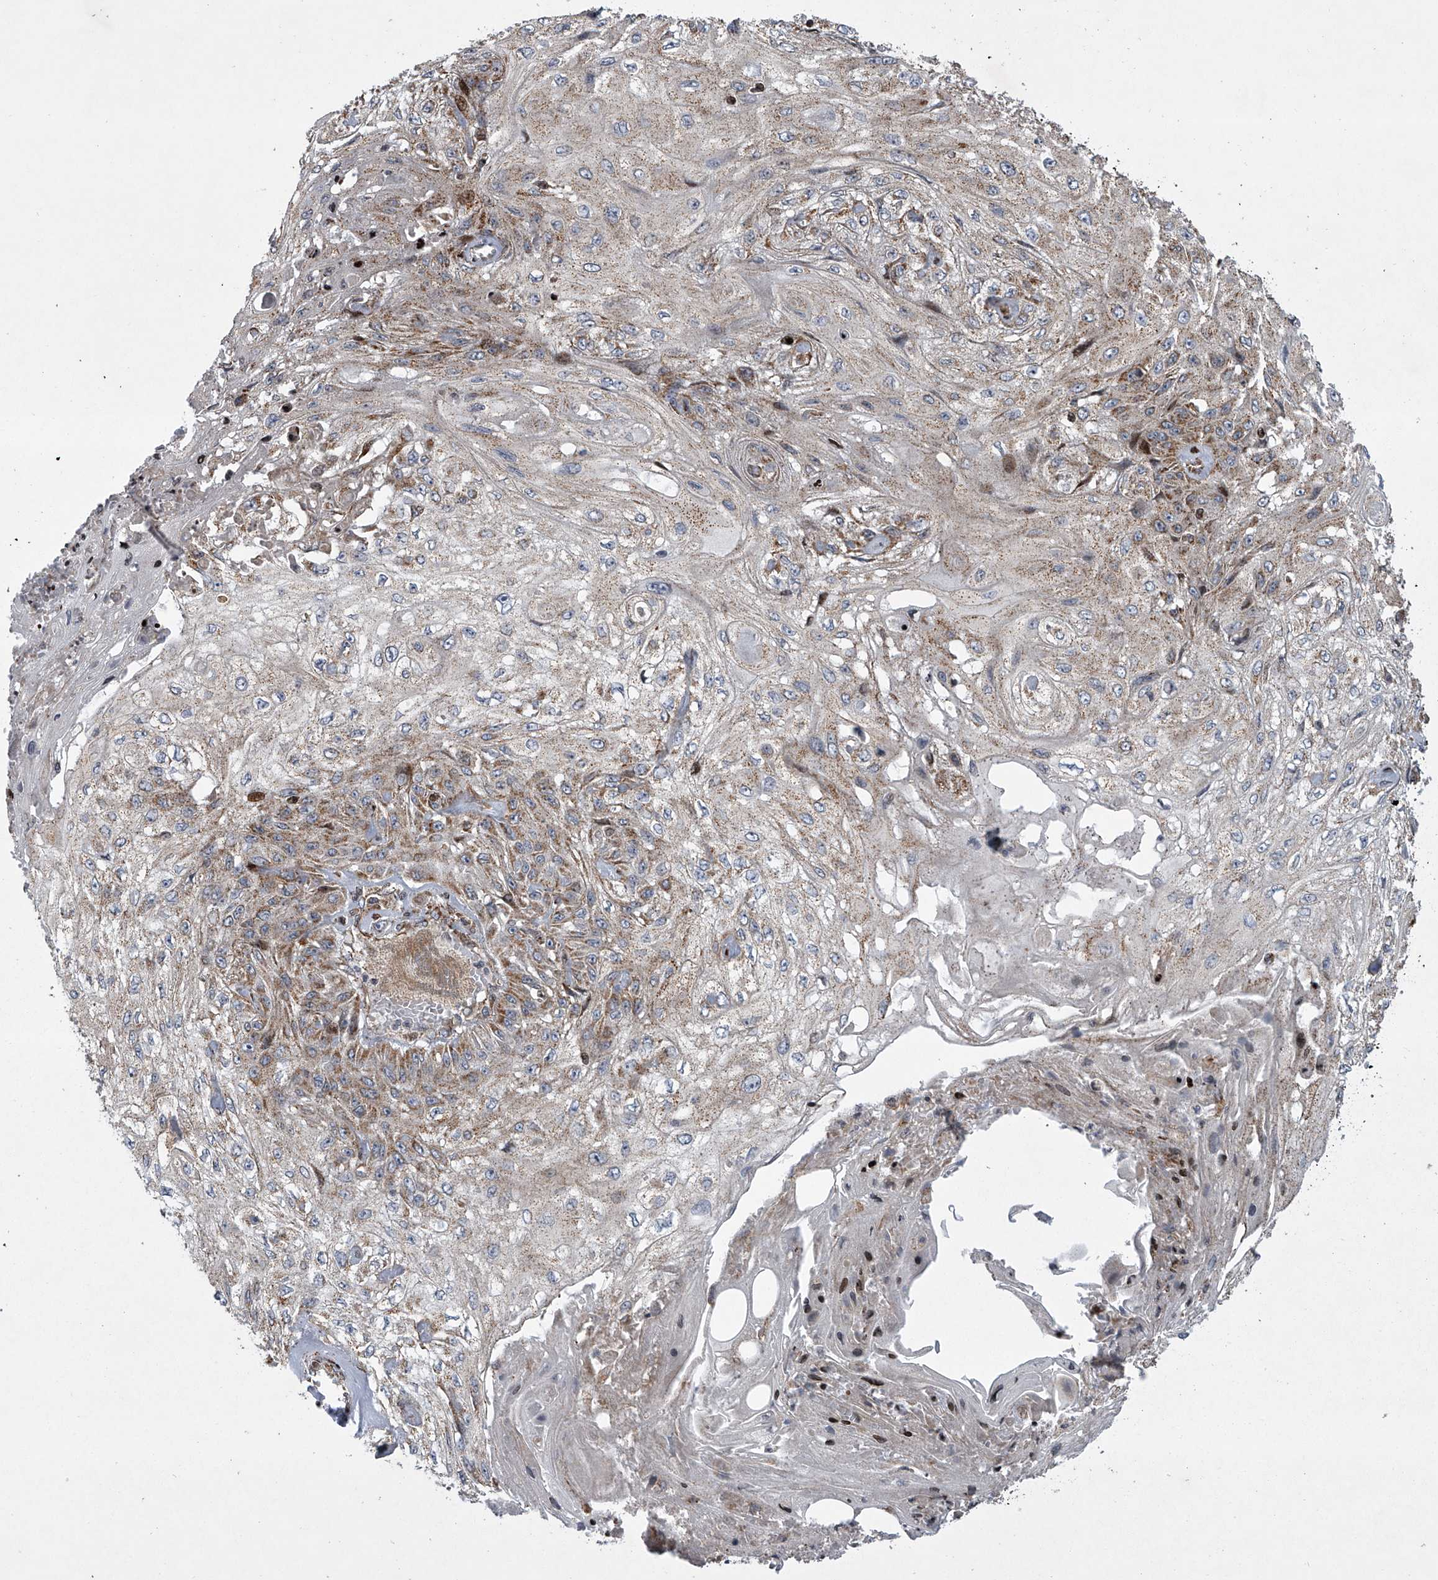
{"staining": {"intensity": "moderate", "quantity": "<25%", "location": "cytoplasmic/membranous"}, "tissue": "skin cancer", "cell_type": "Tumor cells", "image_type": "cancer", "snomed": [{"axis": "morphology", "description": "Squamous cell carcinoma, NOS"}, {"axis": "morphology", "description": "Squamous cell carcinoma, metastatic, NOS"}, {"axis": "topography", "description": "Skin"}, {"axis": "topography", "description": "Lymph node"}], "caption": "The immunohistochemical stain shows moderate cytoplasmic/membranous positivity in tumor cells of skin cancer tissue.", "gene": "STRADA", "patient": {"sex": "male", "age": 75}}